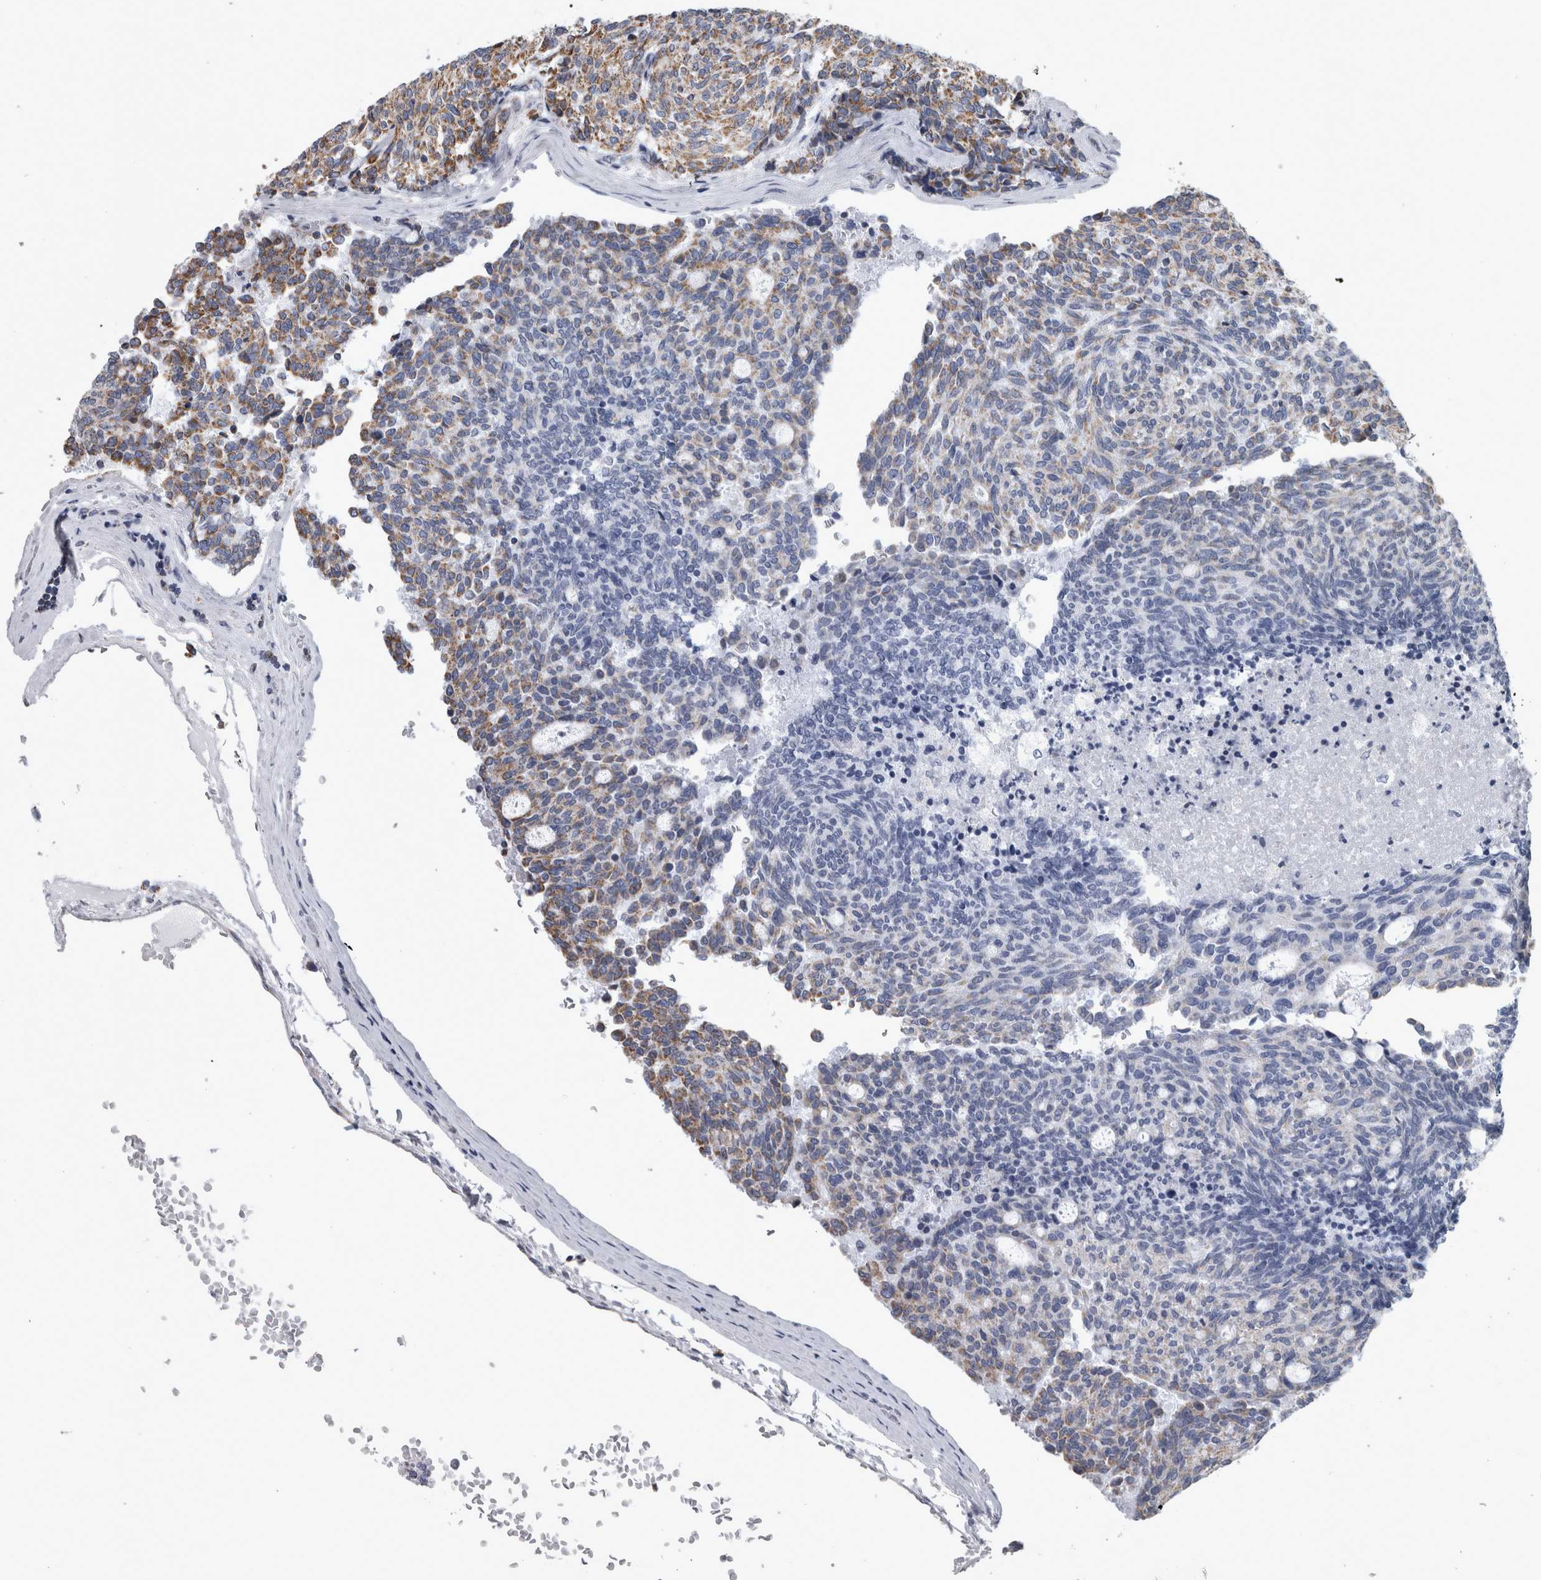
{"staining": {"intensity": "moderate", "quantity": "25%-75%", "location": "cytoplasmic/membranous"}, "tissue": "carcinoid", "cell_type": "Tumor cells", "image_type": "cancer", "snomed": [{"axis": "morphology", "description": "Carcinoid, malignant, NOS"}, {"axis": "topography", "description": "Pancreas"}], "caption": "Malignant carcinoid stained with a protein marker displays moderate staining in tumor cells.", "gene": "MDH2", "patient": {"sex": "female", "age": 54}}